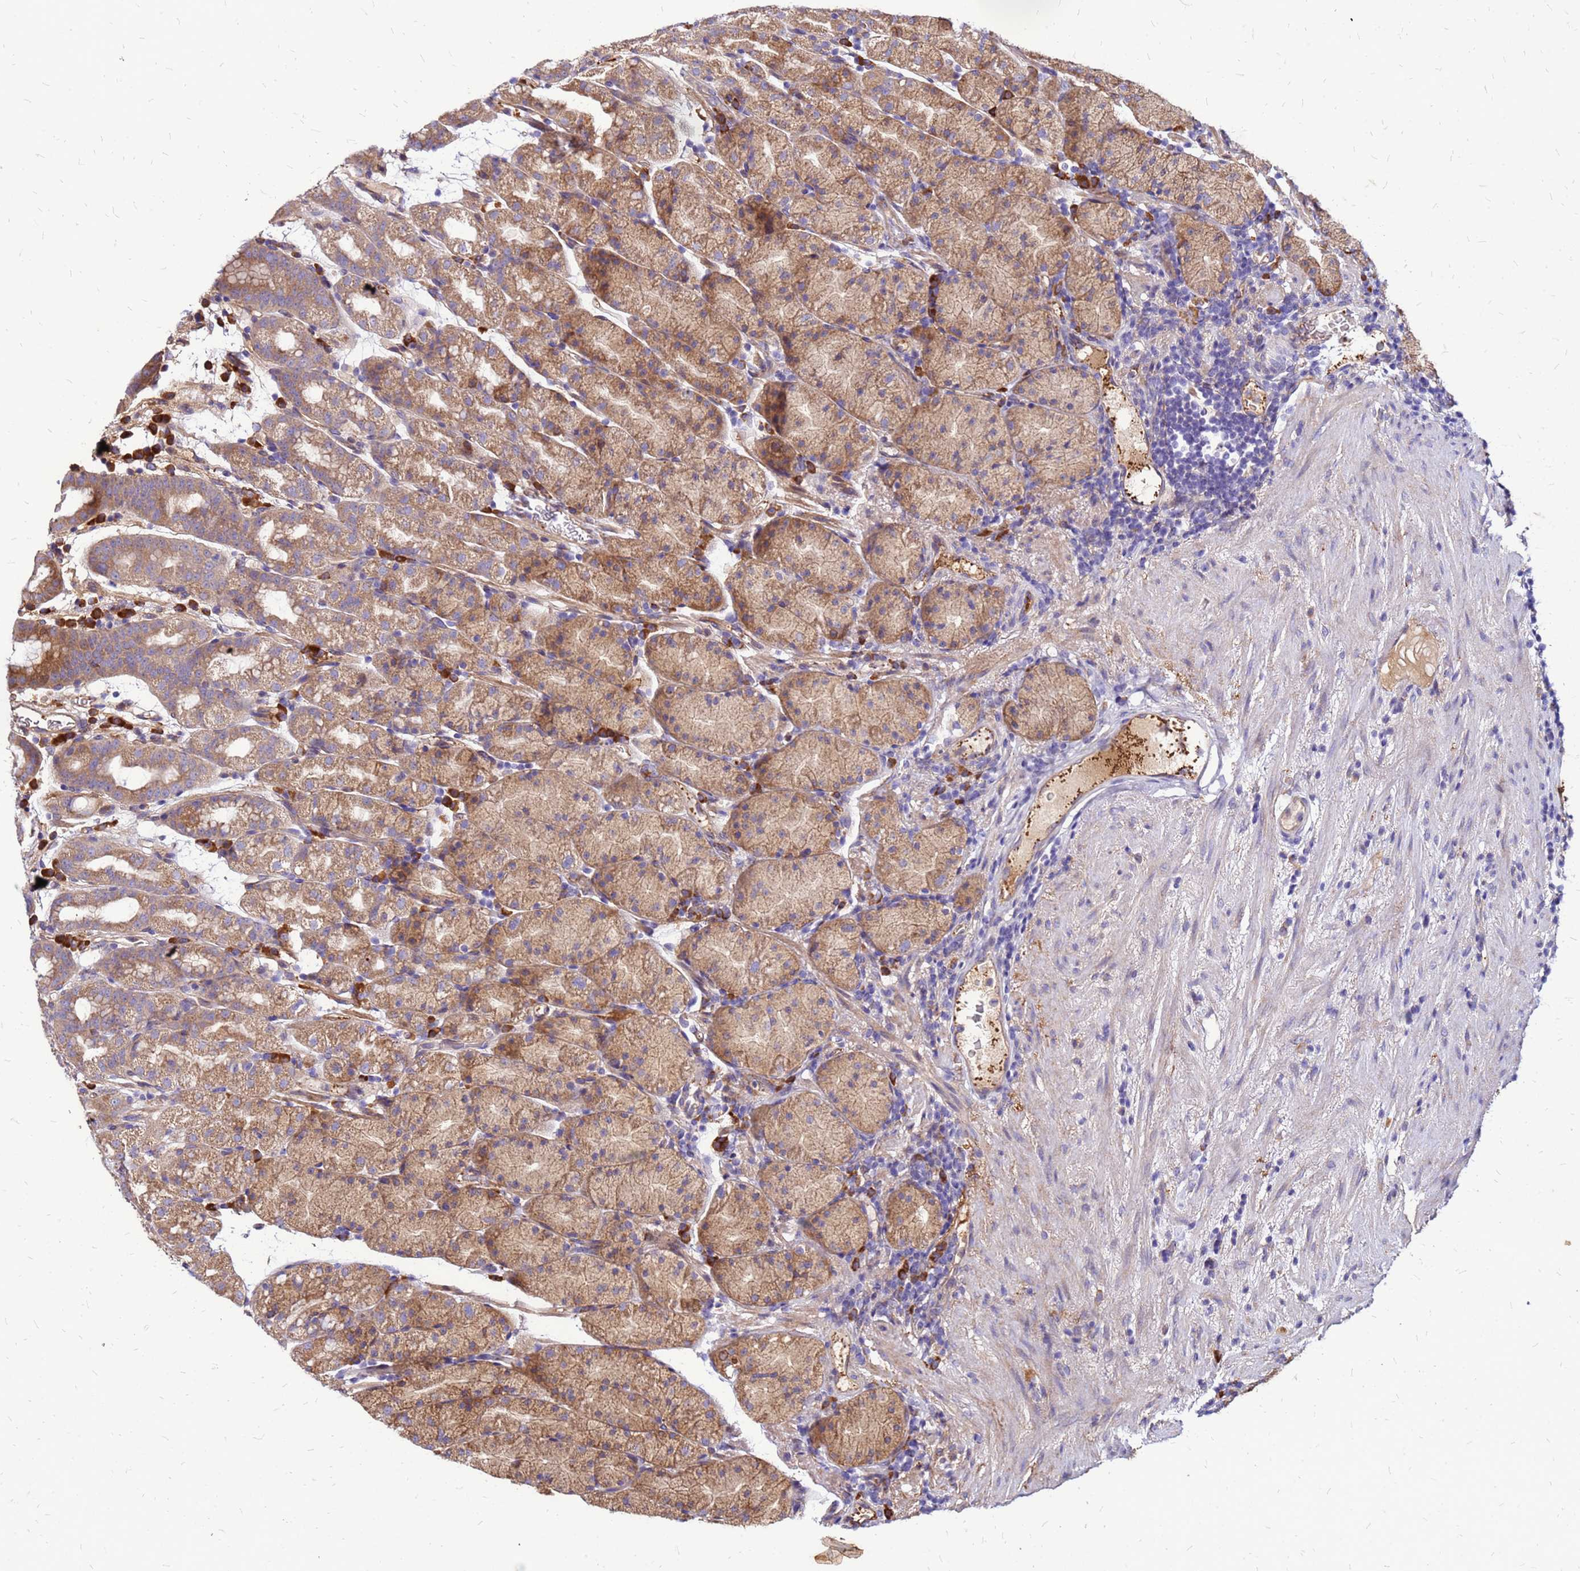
{"staining": {"intensity": "moderate", "quantity": ">75%", "location": "cytoplasmic/membranous"}, "tissue": "stomach", "cell_type": "Glandular cells", "image_type": "normal", "snomed": [{"axis": "morphology", "description": "Normal tissue, NOS"}, {"axis": "topography", "description": "Stomach, upper"}, {"axis": "topography", "description": "Stomach, lower"}, {"axis": "topography", "description": "Small intestine"}], "caption": "A brown stain labels moderate cytoplasmic/membranous positivity of a protein in glandular cells of benign stomach. Ihc stains the protein of interest in brown and the nuclei are stained blue.", "gene": "VMO1", "patient": {"sex": "male", "age": 68}}